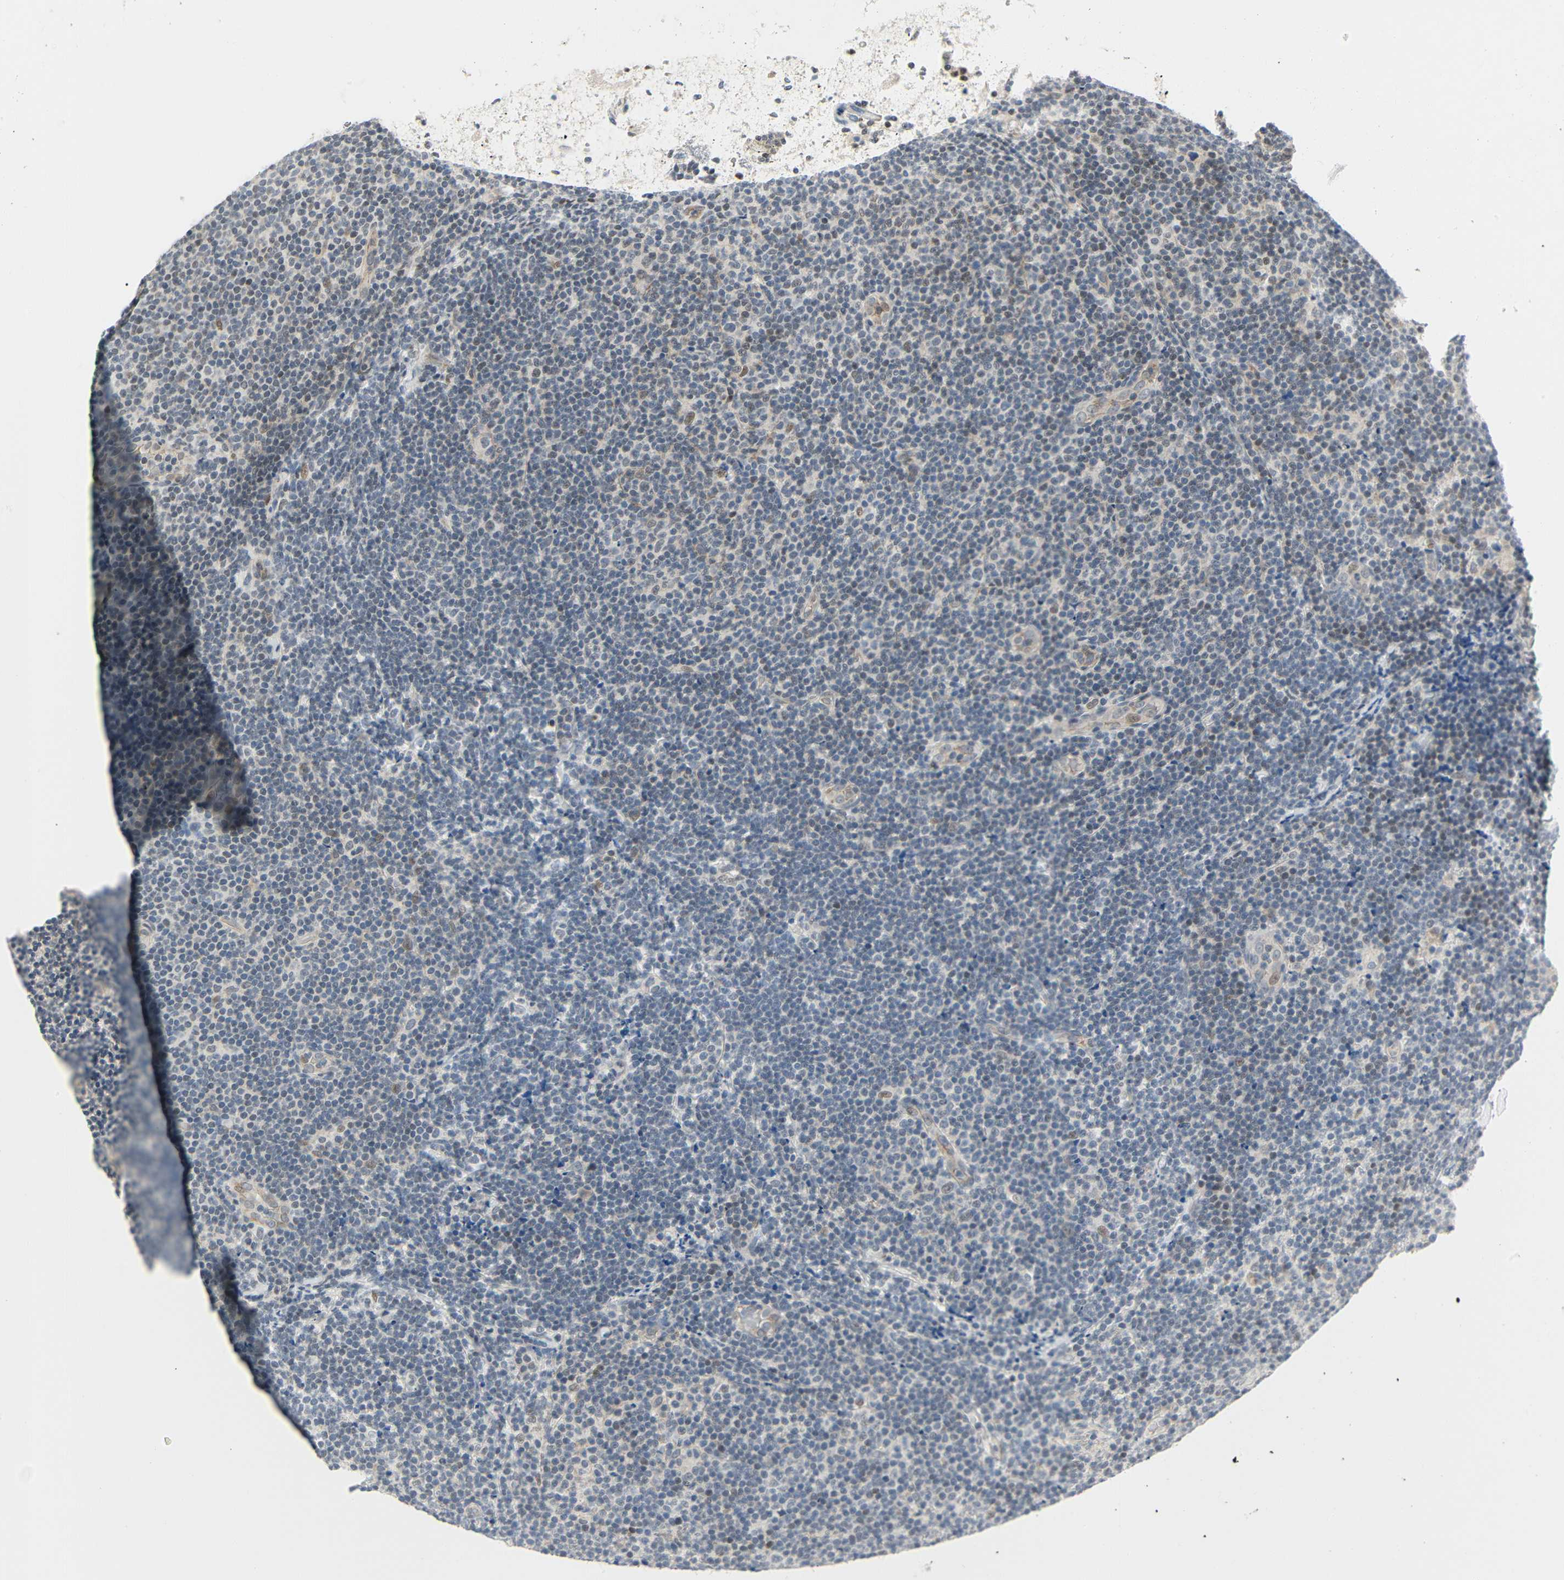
{"staining": {"intensity": "weak", "quantity": "25%-75%", "location": "nuclear"}, "tissue": "lymphoma", "cell_type": "Tumor cells", "image_type": "cancer", "snomed": [{"axis": "morphology", "description": "Malignant lymphoma, non-Hodgkin's type, Low grade"}, {"axis": "topography", "description": "Lymph node"}], "caption": "Immunohistochemistry micrograph of malignant lymphoma, non-Hodgkin's type (low-grade) stained for a protein (brown), which reveals low levels of weak nuclear staining in approximately 25%-75% of tumor cells.", "gene": "IMPG2", "patient": {"sex": "male", "age": 83}}